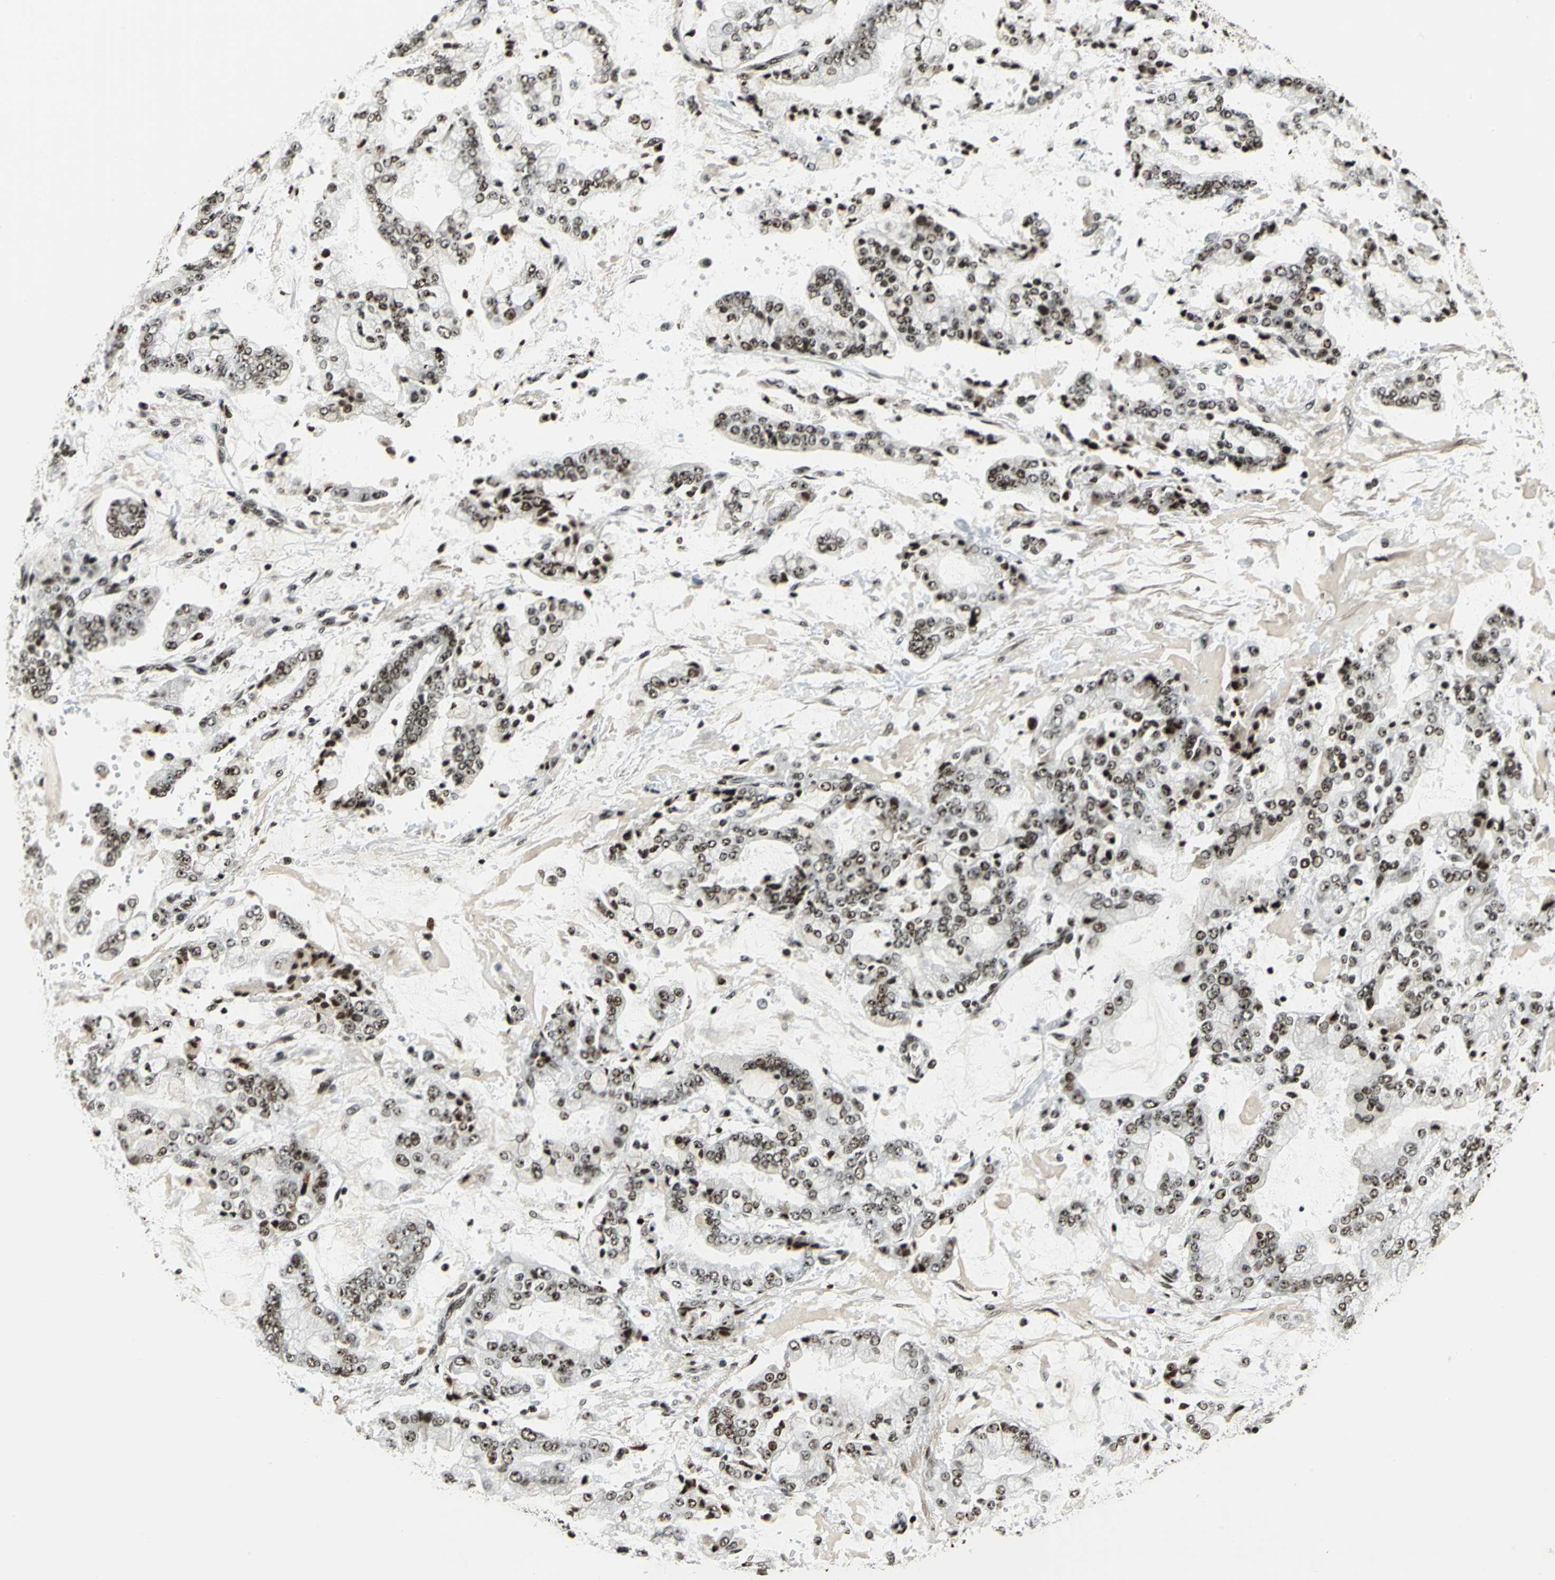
{"staining": {"intensity": "moderate", "quantity": "25%-75%", "location": "nuclear"}, "tissue": "stomach cancer", "cell_type": "Tumor cells", "image_type": "cancer", "snomed": [{"axis": "morphology", "description": "Adenocarcinoma, NOS"}, {"axis": "topography", "description": "Stomach"}], "caption": "Protein staining demonstrates moderate nuclear staining in approximately 25%-75% of tumor cells in stomach cancer.", "gene": "UBTF", "patient": {"sex": "male", "age": 76}}